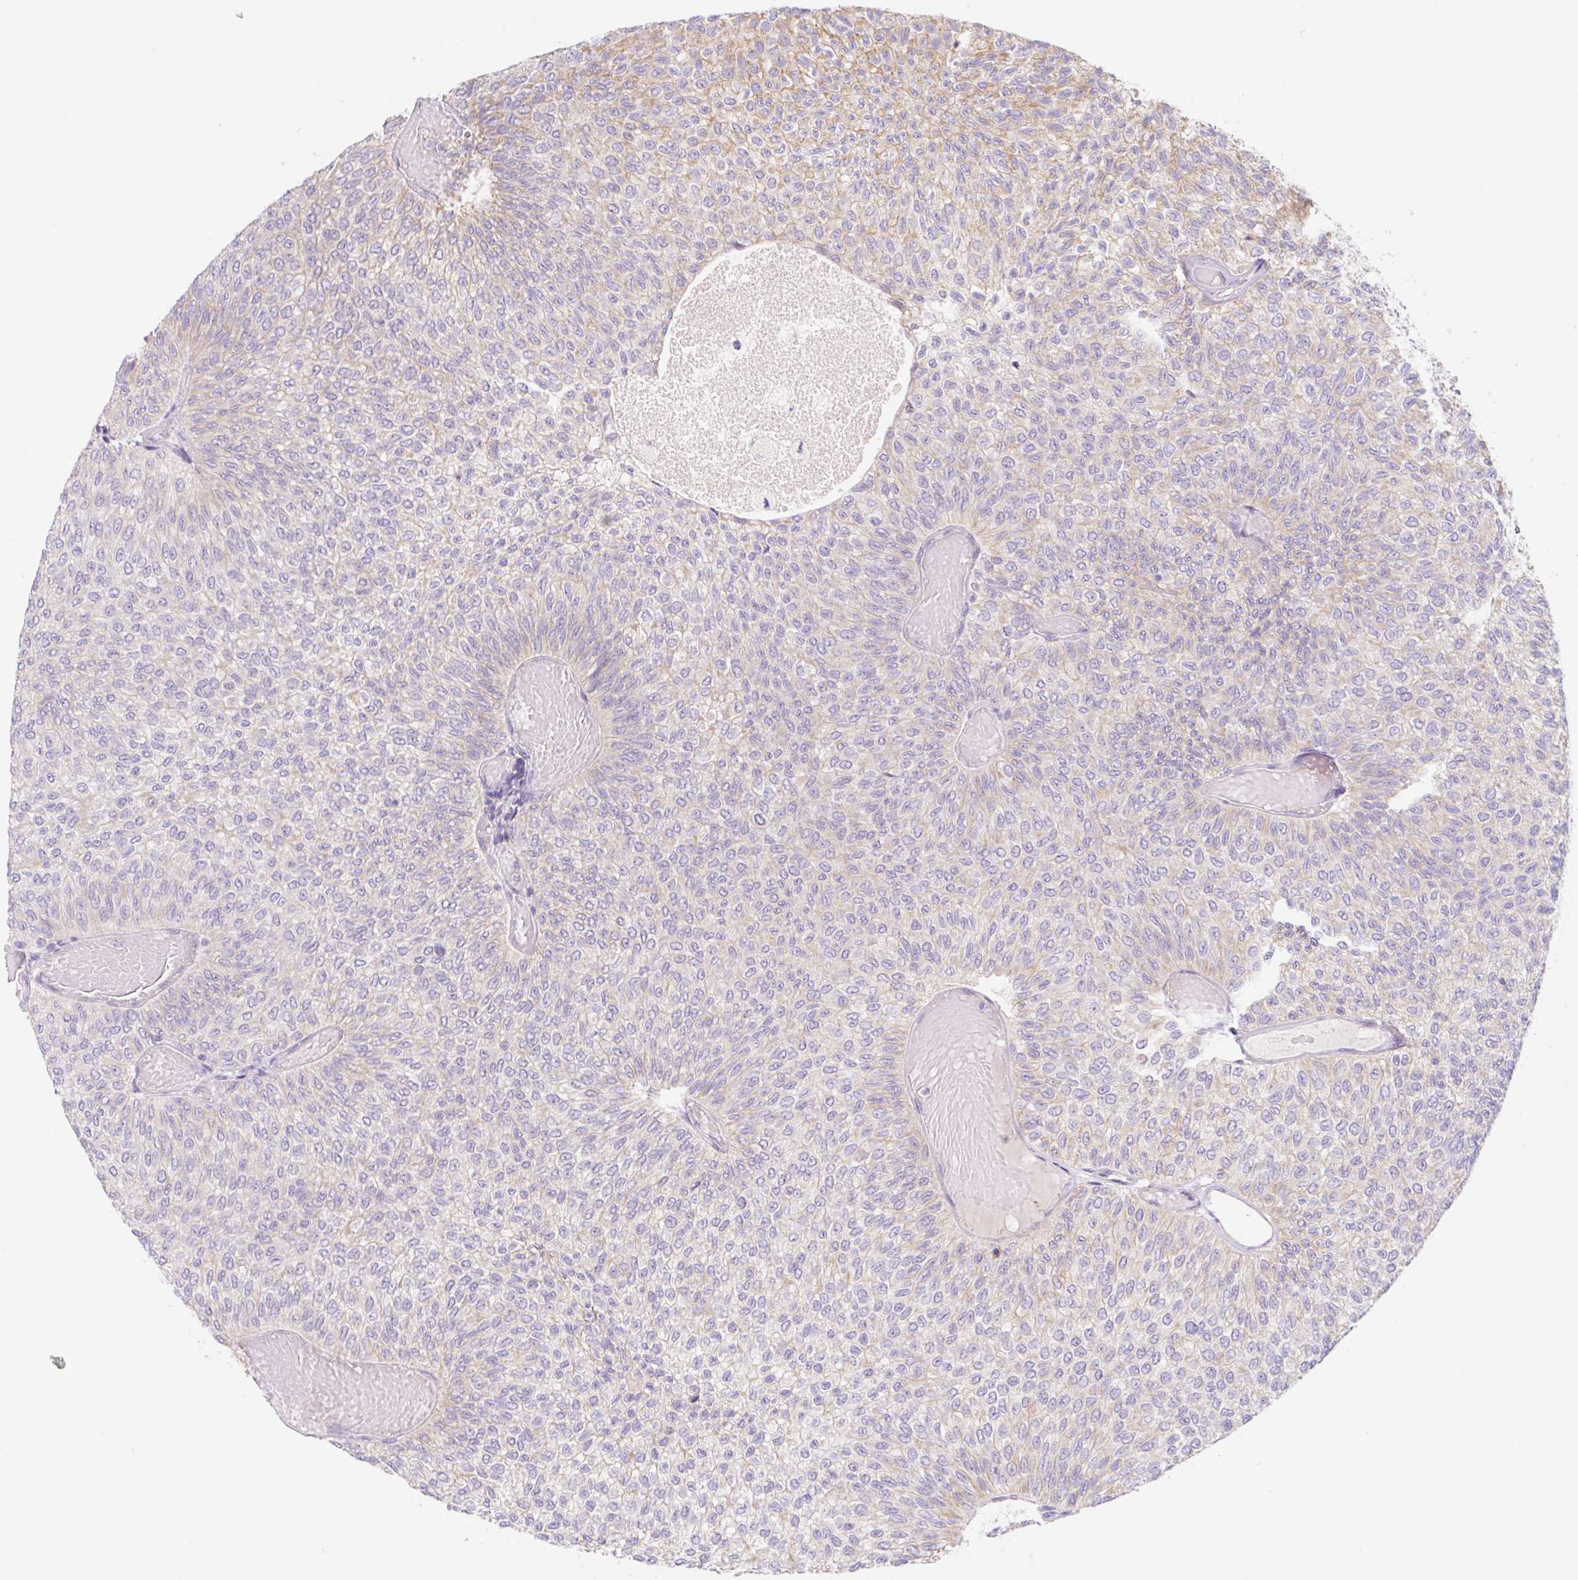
{"staining": {"intensity": "negative", "quantity": "none", "location": "none"}, "tissue": "urothelial cancer", "cell_type": "Tumor cells", "image_type": "cancer", "snomed": [{"axis": "morphology", "description": "Urothelial carcinoma, Low grade"}, {"axis": "topography", "description": "Urinary bladder"}], "caption": "A photomicrograph of human urothelial carcinoma (low-grade) is negative for staining in tumor cells. (Stains: DAB IHC with hematoxylin counter stain, Microscopy: brightfield microscopy at high magnification).", "gene": "LYVE1", "patient": {"sex": "male", "age": 78}}